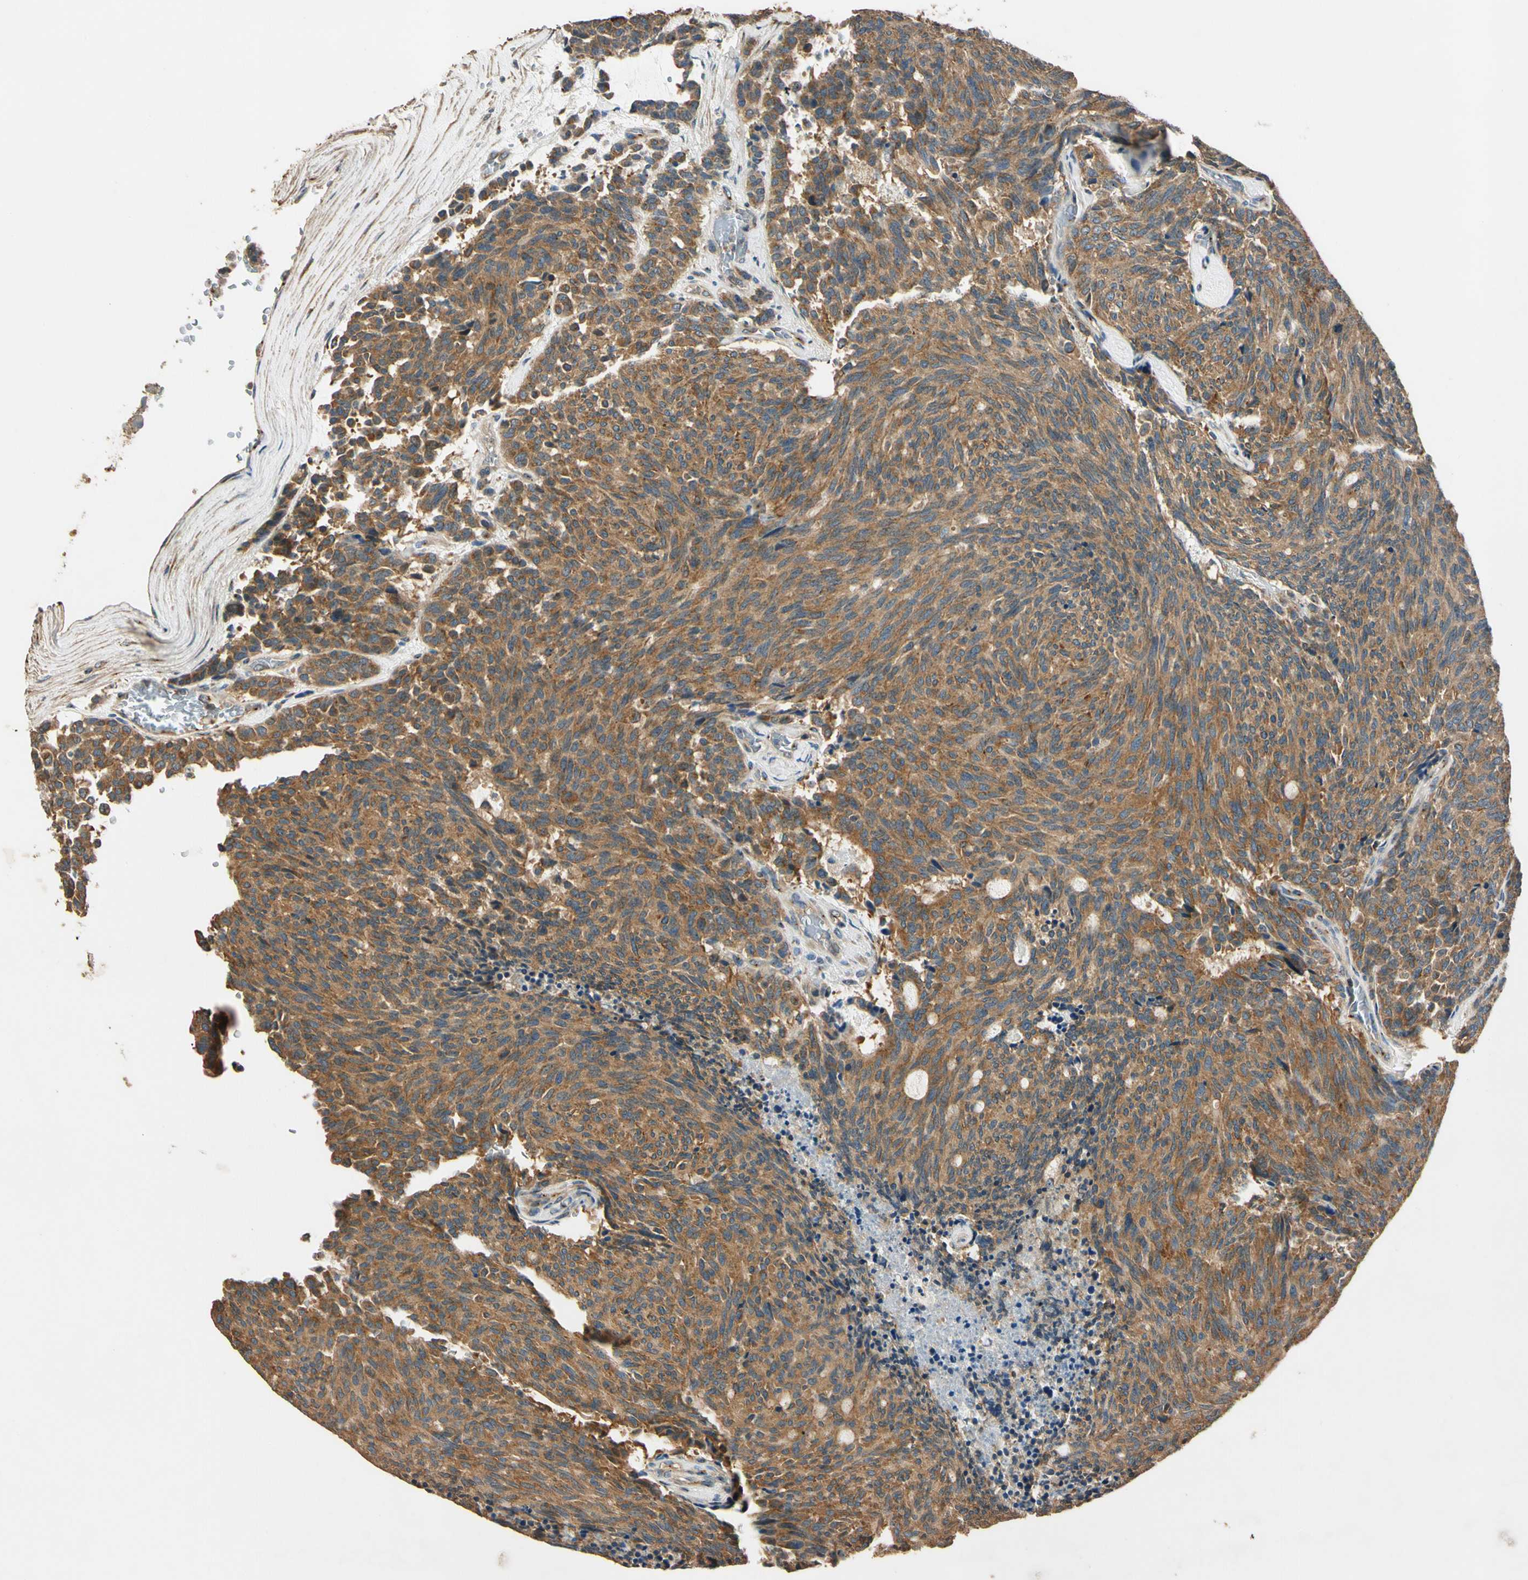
{"staining": {"intensity": "moderate", "quantity": ">75%", "location": "cytoplasmic/membranous"}, "tissue": "carcinoid", "cell_type": "Tumor cells", "image_type": "cancer", "snomed": [{"axis": "morphology", "description": "Carcinoid, malignant, NOS"}, {"axis": "topography", "description": "Pancreas"}], "caption": "Protein staining of carcinoid tissue reveals moderate cytoplasmic/membranous staining in approximately >75% of tumor cells. The staining was performed using DAB (3,3'-diaminobenzidine) to visualize the protein expression in brown, while the nuclei were stained in blue with hematoxylin (Magnification: 20x).", "gene": "AKAP9", "patient": {"sex": "female", "age": 54}}